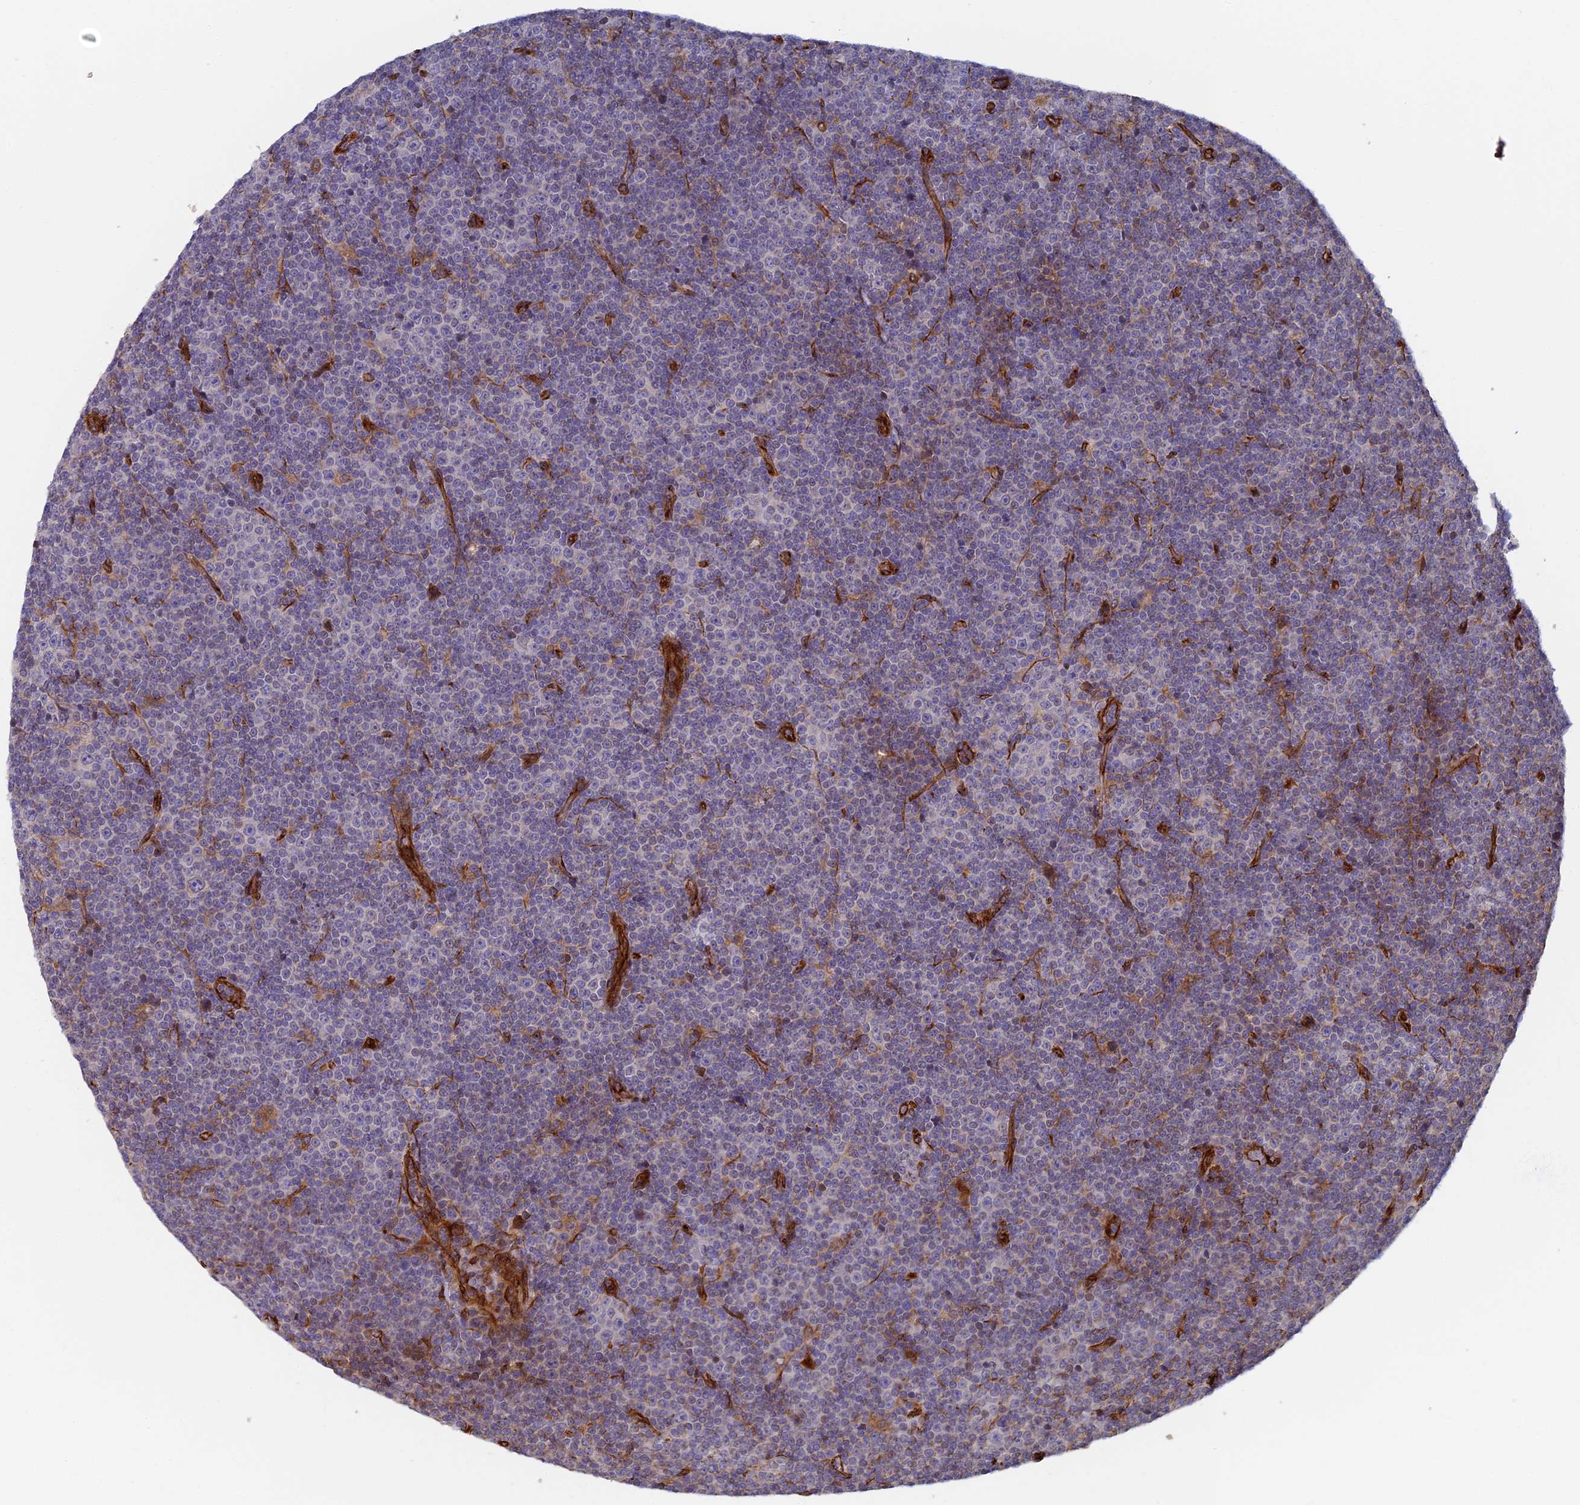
{"staining": {"intensity": "negative", "quantity": "none", "location": "none"}, "tissue": "lymphoma", "cell_type": "Tumor cells", "image_type": "cancer", "snomed": [{"axis": "morphology", "description": "Malignant lymphoma, non-Hodgkin's type, Low grade"}, {"axis": "topography", "description": "Lymph node"}], "caption": "Low-grade malignant lymphoma, non-Hodgkin's type was stained to show a protein in brown. There is no significant staining in tumor cells.", "gene": "ABCB10", "patient": {"sex": "female", "age": 67}}